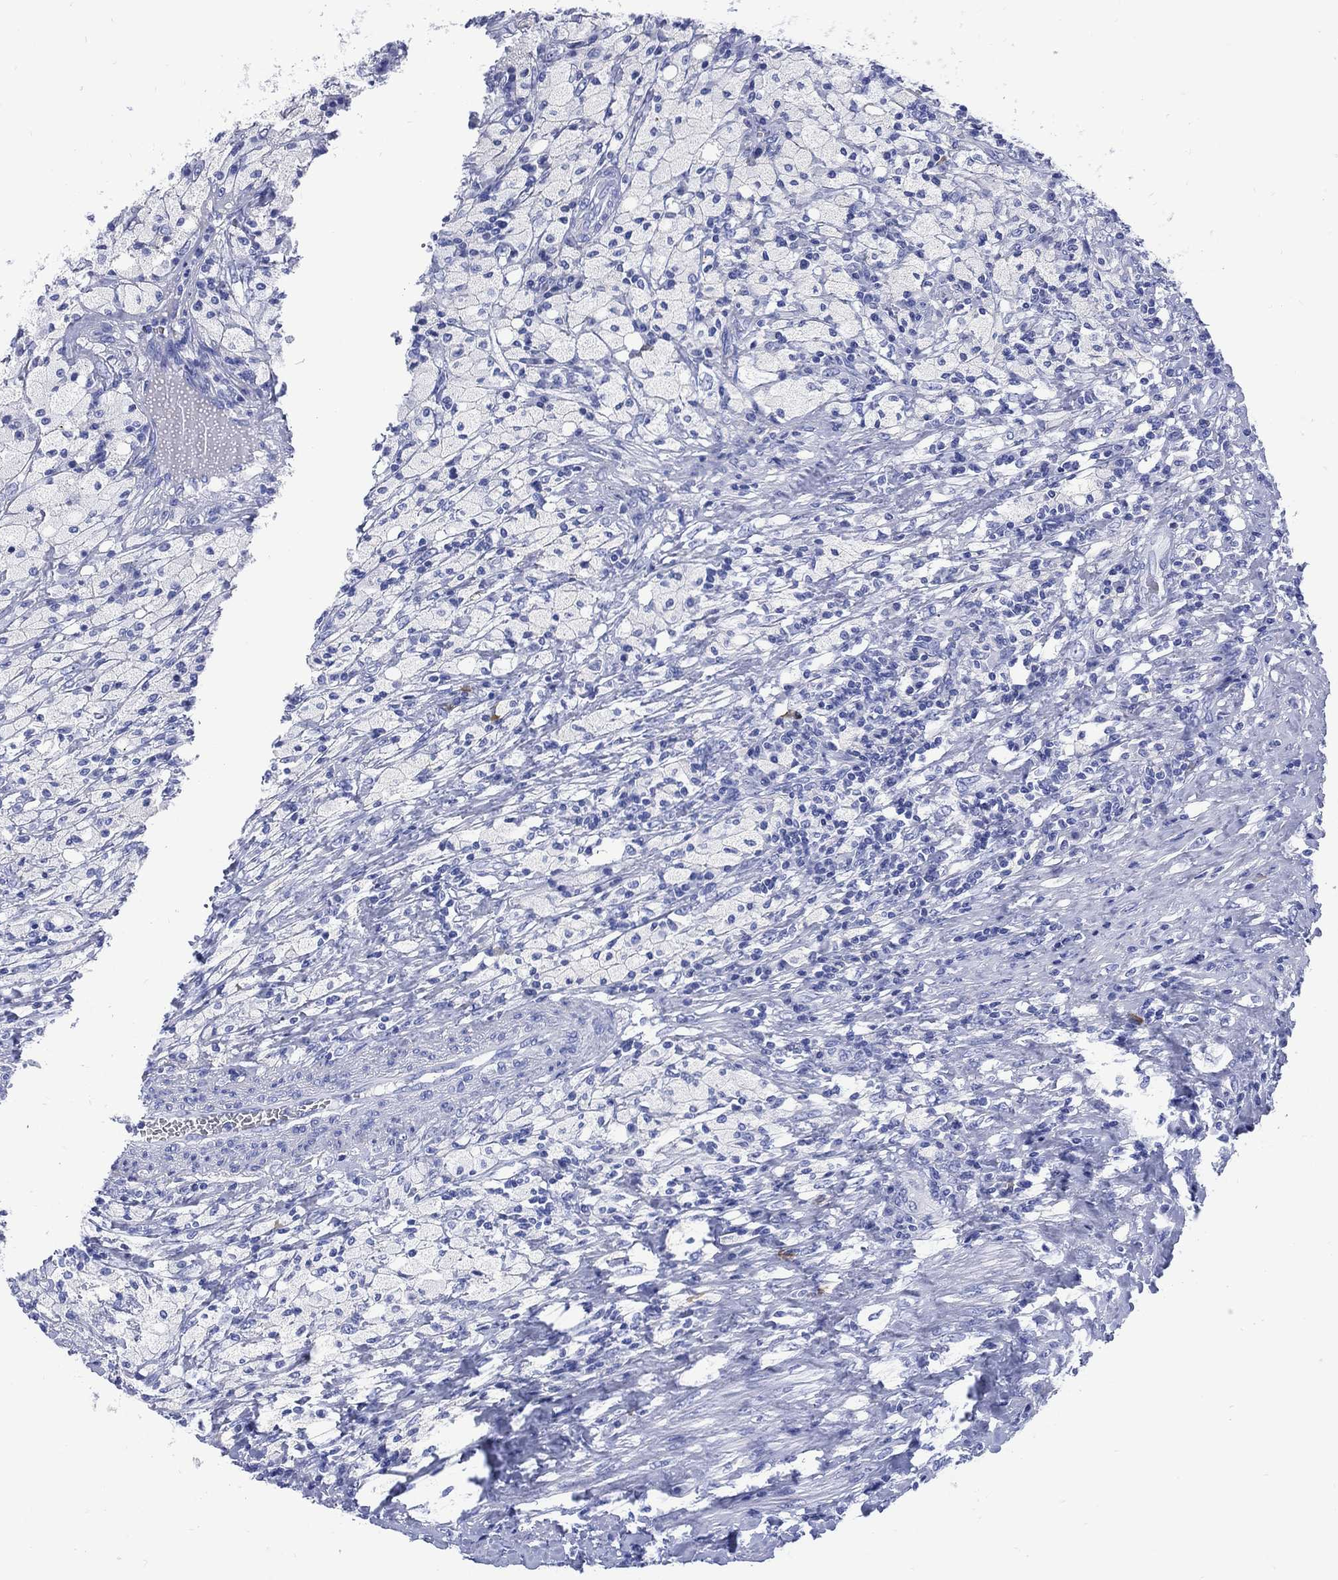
{"staining": {"intensity": "negative", "quantity": "none", "location": "none"}, "tissue": "testis cancer", "cell_type": "Tumor cells", "image_type": "cancer", "snomed": [{"axis": "morphology", "description": "Necrosis, NOS"}, {"axis": "morphology", "description": "Carcinoma, Embryonal, NOS"}, {"axis": "topography", "description": "Testis"}], "caption": "IHC histopathology image of neoplastic tissue: testis cancer stained with DAB demonstrates no significant protein staining in tumor cells.", "gene": "SHCBP1L", "patient": {"sex": "male", "age": 19}}